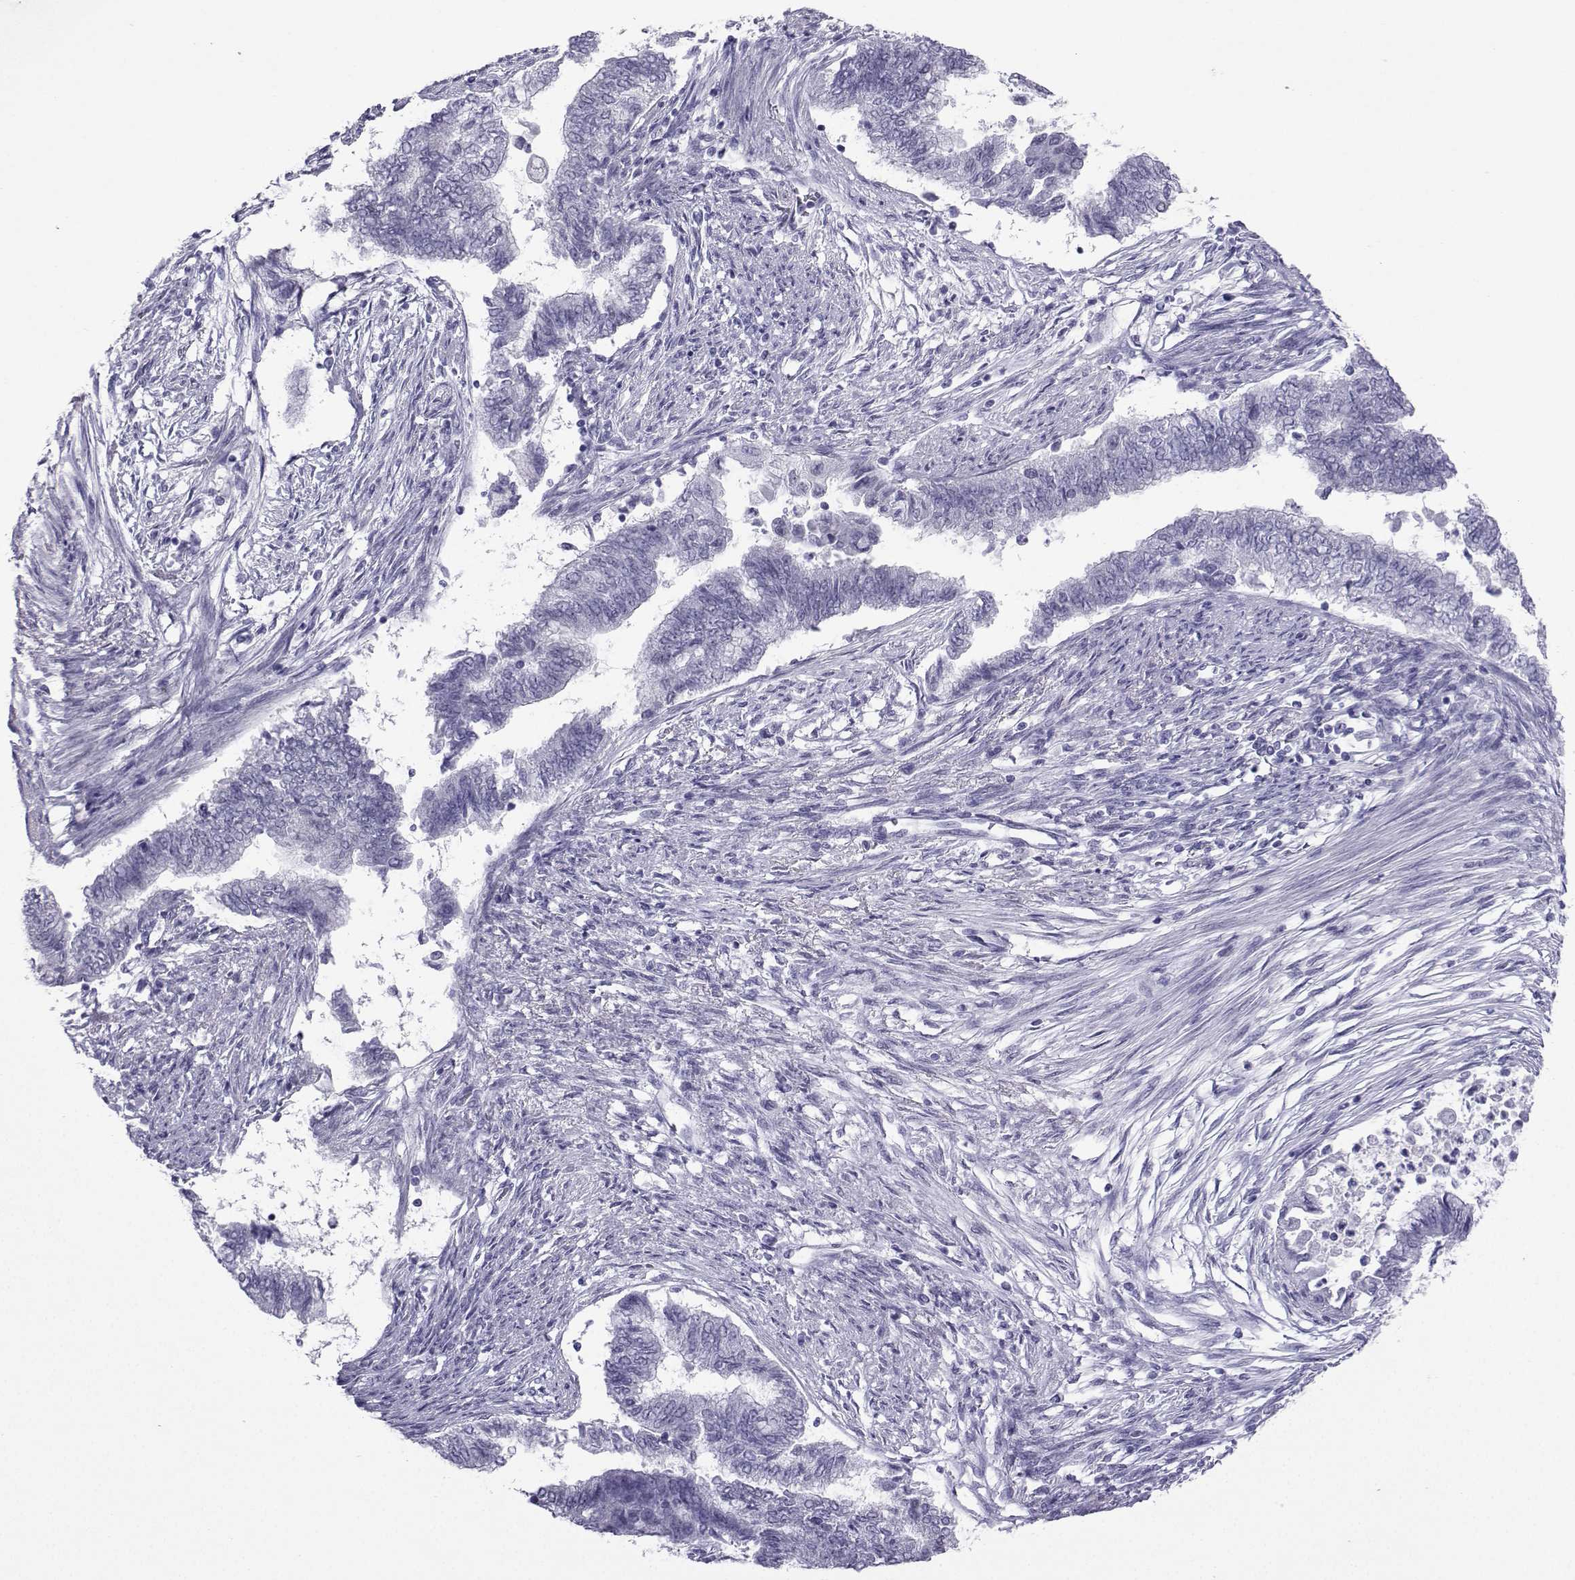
{"staining": {"intensity": "negative", "quantity": "none", "location": "none"}, "tissue": "endometrial cancer", "cell_type": "Tumor cells", "image_type": "cancer", "snomed": [{"axis": "morphology", "description": "Adenocarcinoma, NOS"}, {"axis": "topography", "description": "Endometrium"}], "caption": "Micrograph shows no protein expression in tumor cells of endometrial adenocarcinoma tissue.", "gene": "LORICRIN", "patient": {"sex": "female", "age": 65}}